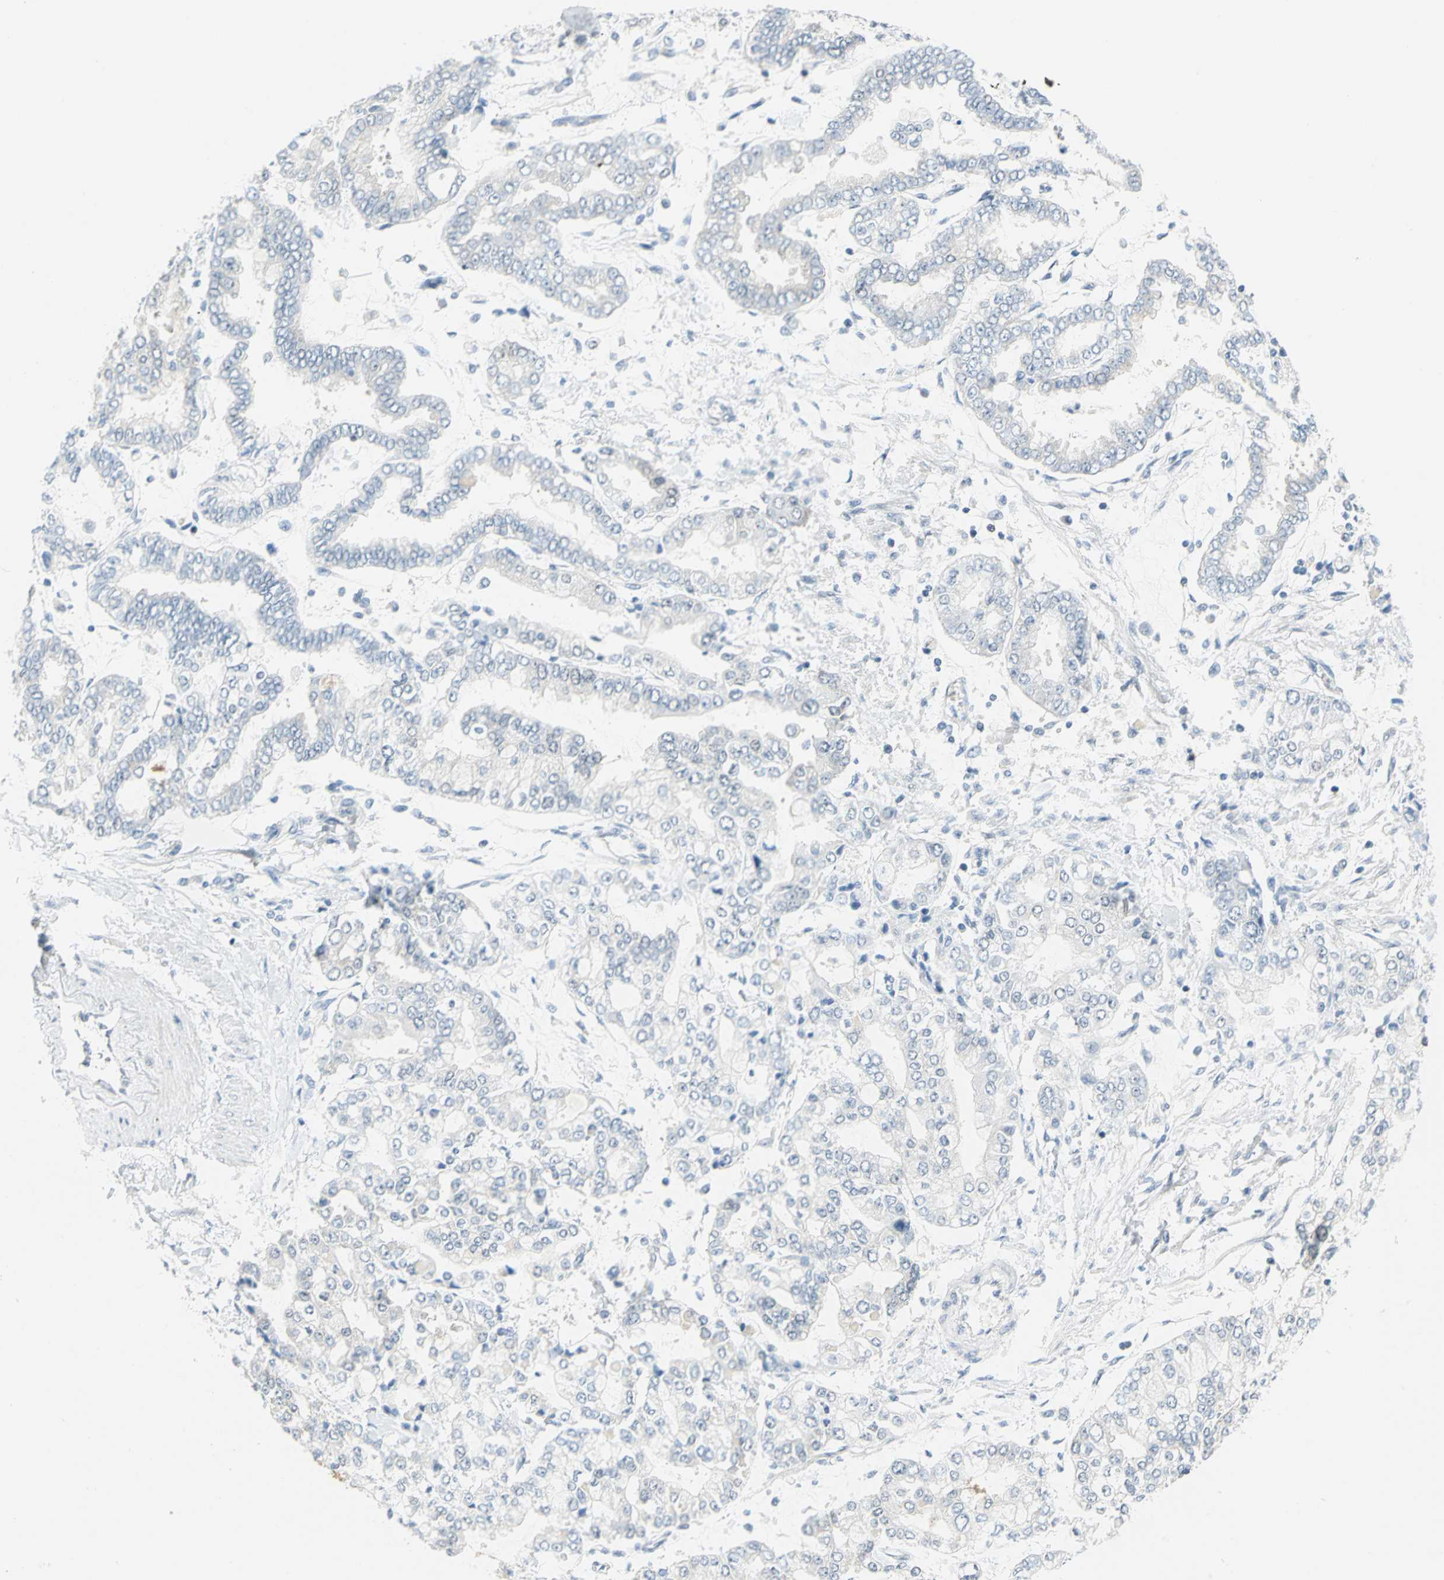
{"staining": {"intensity": "negative", "quantity": "none", "location": "none"}, "tissue": "stomach cancer", "cell_type": "Tumor cells", "image_type": "cancer", "snomed": [{"axis": "morphology", "description": "Normal tissue, NOS"}, {"axis": "morphology", "description": "Adenocarcinoma, NOS"}, {"axis": "topography", "description": "Stomach, upper"}, {"axis": "topography", "description": "Stomach"}], "caption": "Immunohistochemical staining of human adenocarcinoma (stomach) exhibits no significant expression in tumor cells.", "gene": "PIN1", "patient": {"sex": "male", "age": 76}}